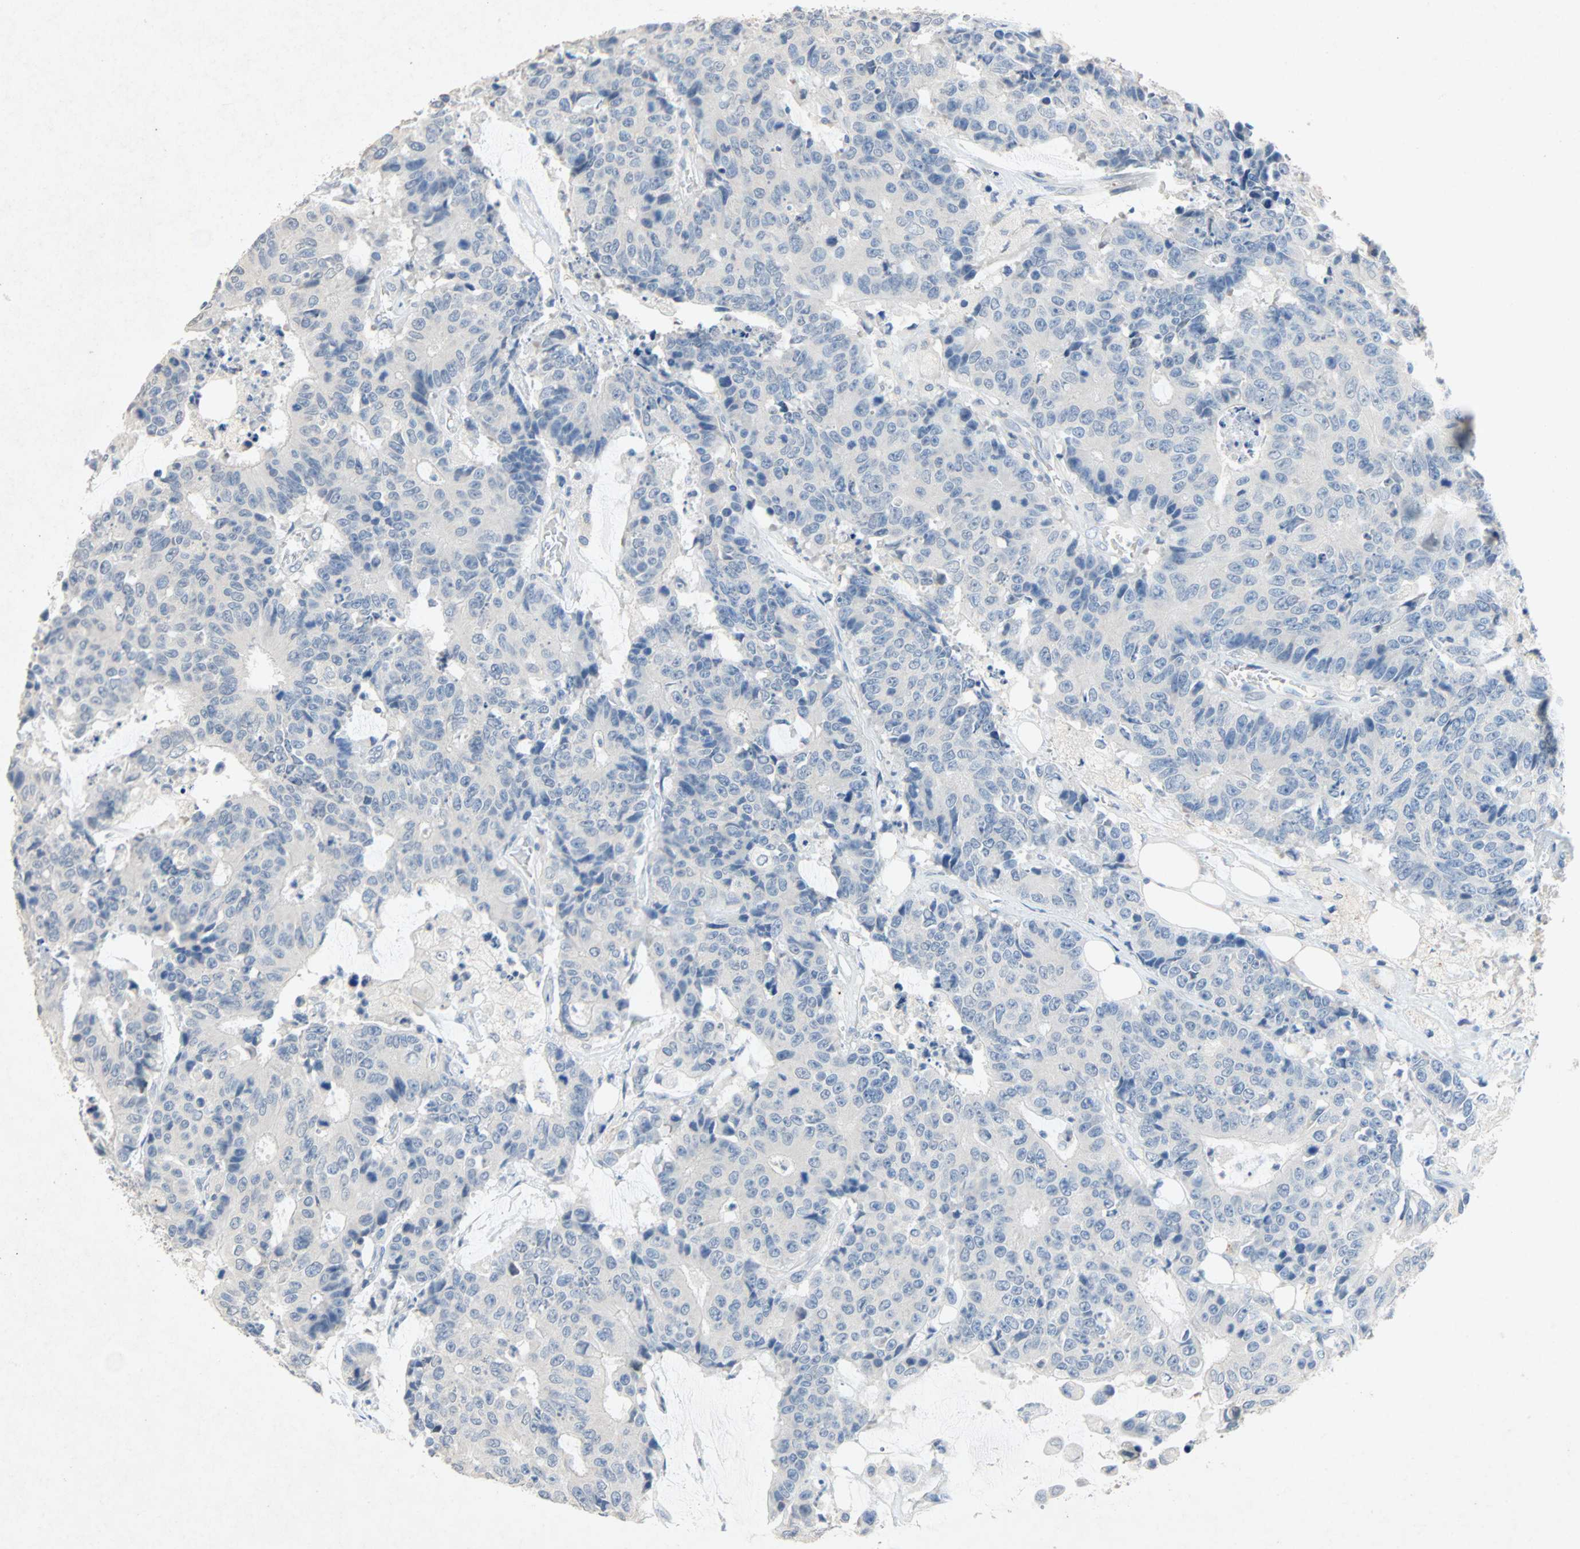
{"staining": {"intensity": "negative", "quantity": "none", "location": "none"}, "tissue": "colorectal cancer", "cell_type": "Tumor cells", "image_type": "cancer", "snomed": [{"axis": "morphology", "description": "Adenocarcinoma, NOS"}, {"axis": "topography", "description": "Colon"}], "caption": "Immunohistochemistry of colorectal adenocarcinoma shows no positivity in tumor cells. (DAB (3,3'-diaminobenzidine) IHC with hematoxylin counter stain).", "gene": "PCDHB2", "patient": {"sex": "female", "age": 86}}